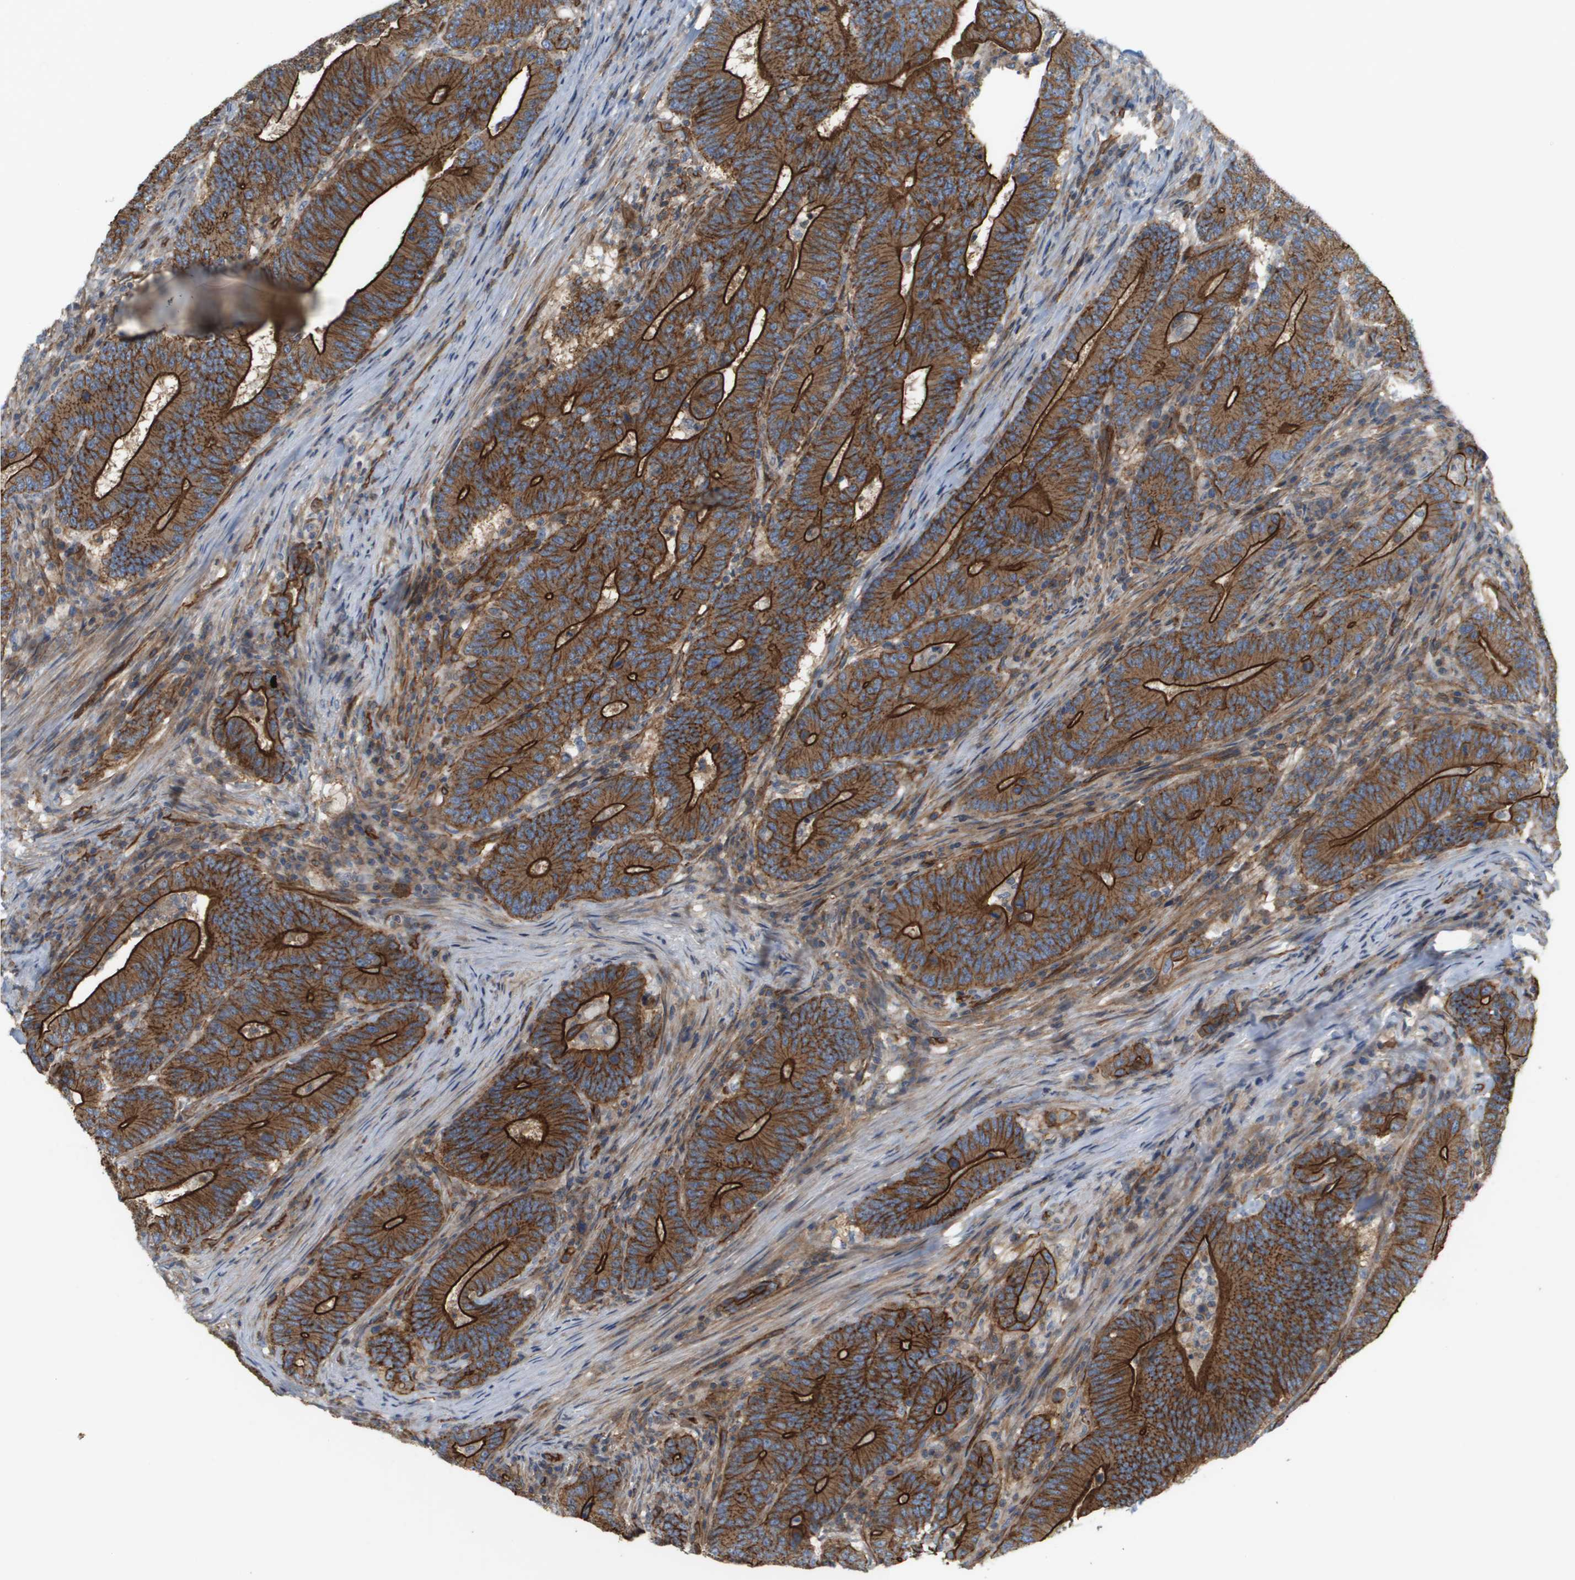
{"staining": {"intensity": "strong", "quantity": ">75%", "location": "cytoplasmic/membranous"}, "tissue": "colorectal cancer", "cell_type": "Tumor cells", "image_type": "cancer", "snomed": [{"axis": "morphology", "description": "Normal tissue, NOS"}, {"axis": "morphology", "description": "Adenocarcinoma, NOS"}, {"axis": "topography", "description": "Colon"}], "caption": "Immunohistochemical staining of adenocarcinoma (colorectal) demonstrates strong cytoplasmic/membranous protein positivity in about >75% of tumor cells.", "gene": "SGMS2", "patient": {"sex": "female", "age": 66}}